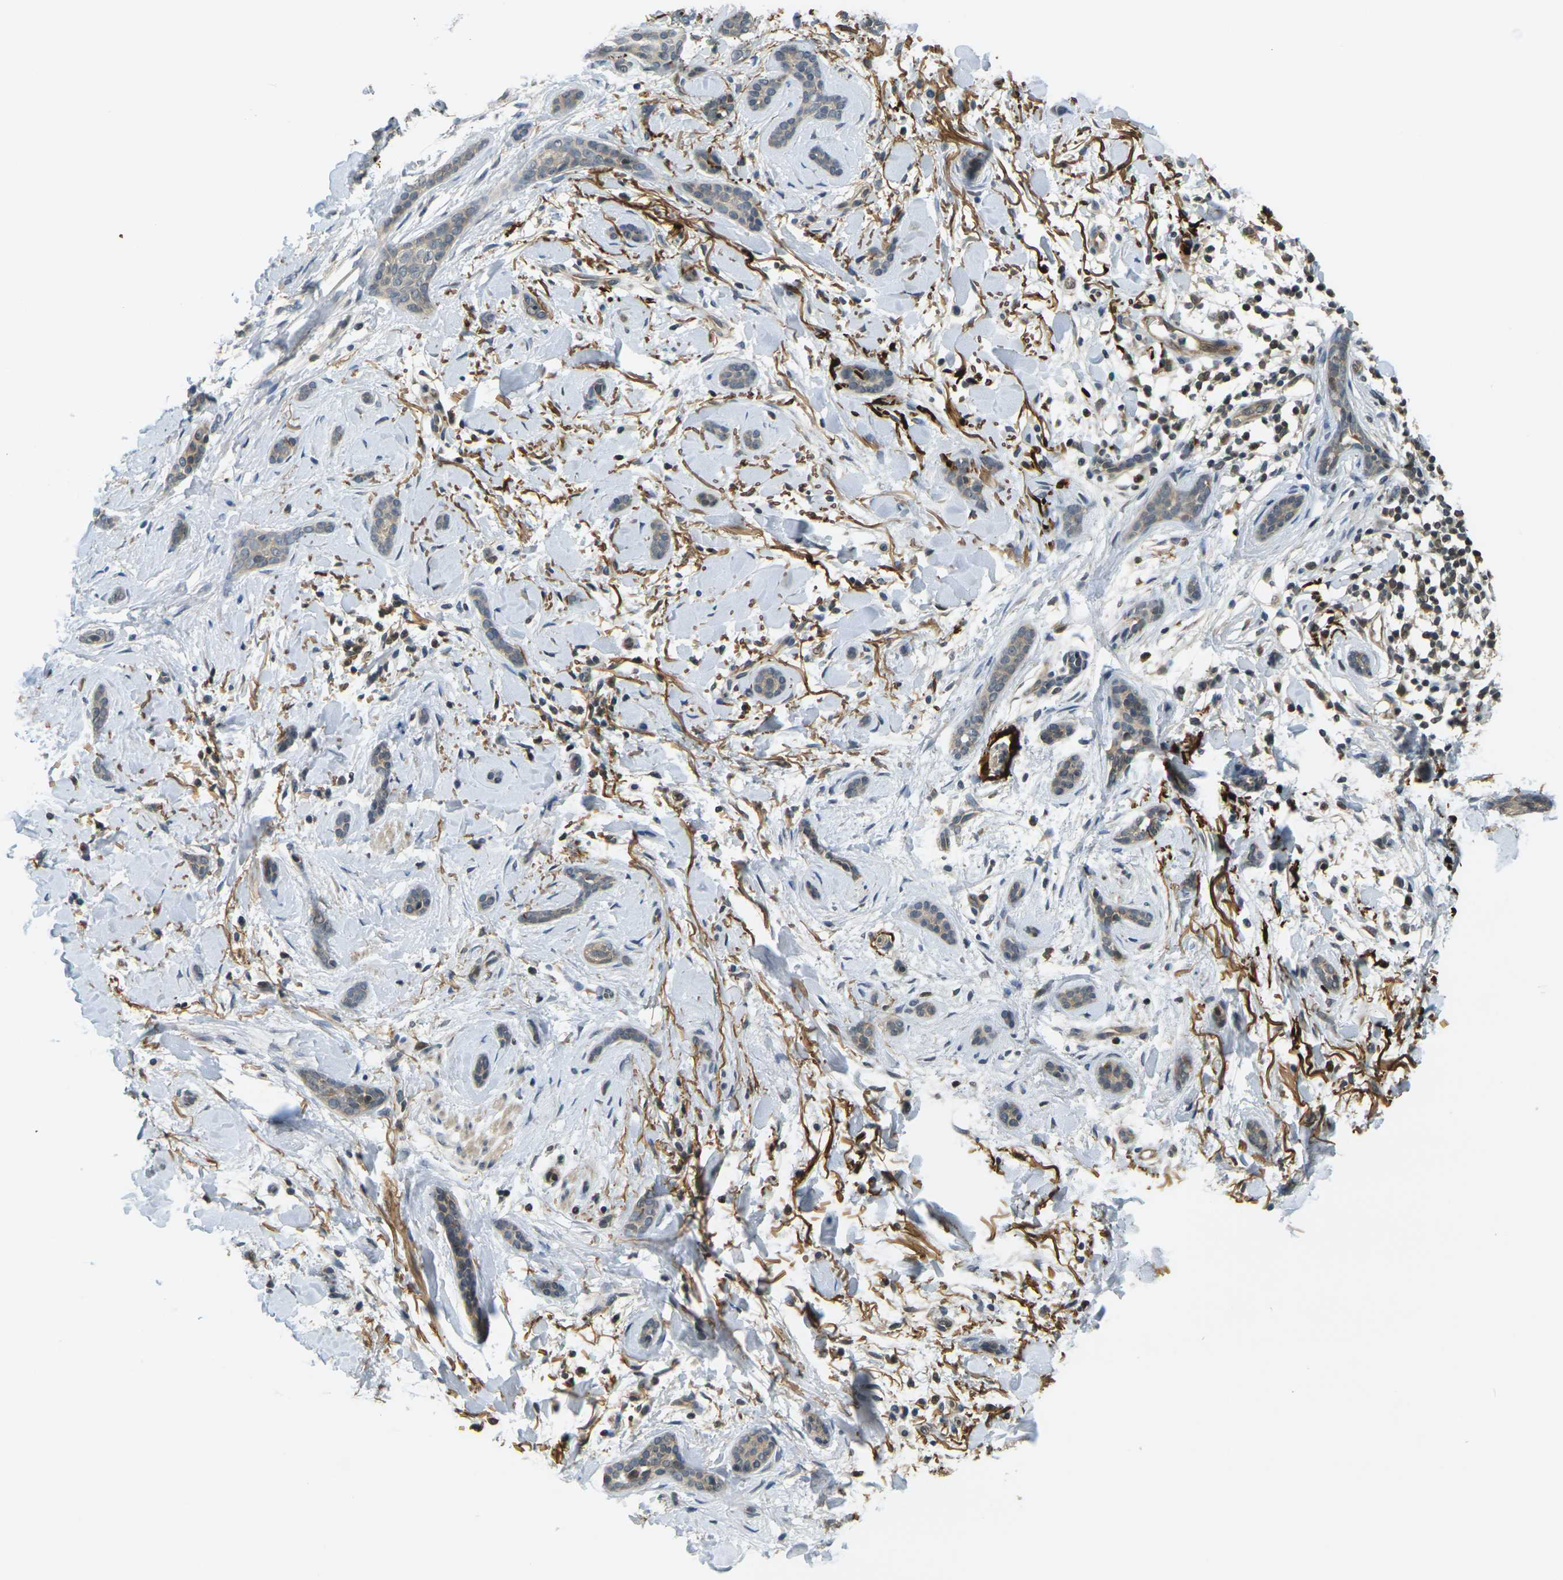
{"staining": {"intensity": "weak", "quantity": ">75%", "location": "cytoplasmic/membranous"}, "tissue": "skin cancer", "cell_type": "Tumor cells", "image_type": "cancer", "snomed": [{"axis": "morphology", "description": "Basal cell carcinoma"}, {"axis": "topography", "description": "Skin"}], "caption": "Brown immunohistochemical staining in human basal cell carcinoma (skin) exhibits weak cytoplasmic/membranous expression in approximately >75% of tumor cells. The protein is shown in brown color, while the nuclei are stained blue.", "gene": "KLHL8", "patient": {"sex": "female", "age": 58}}